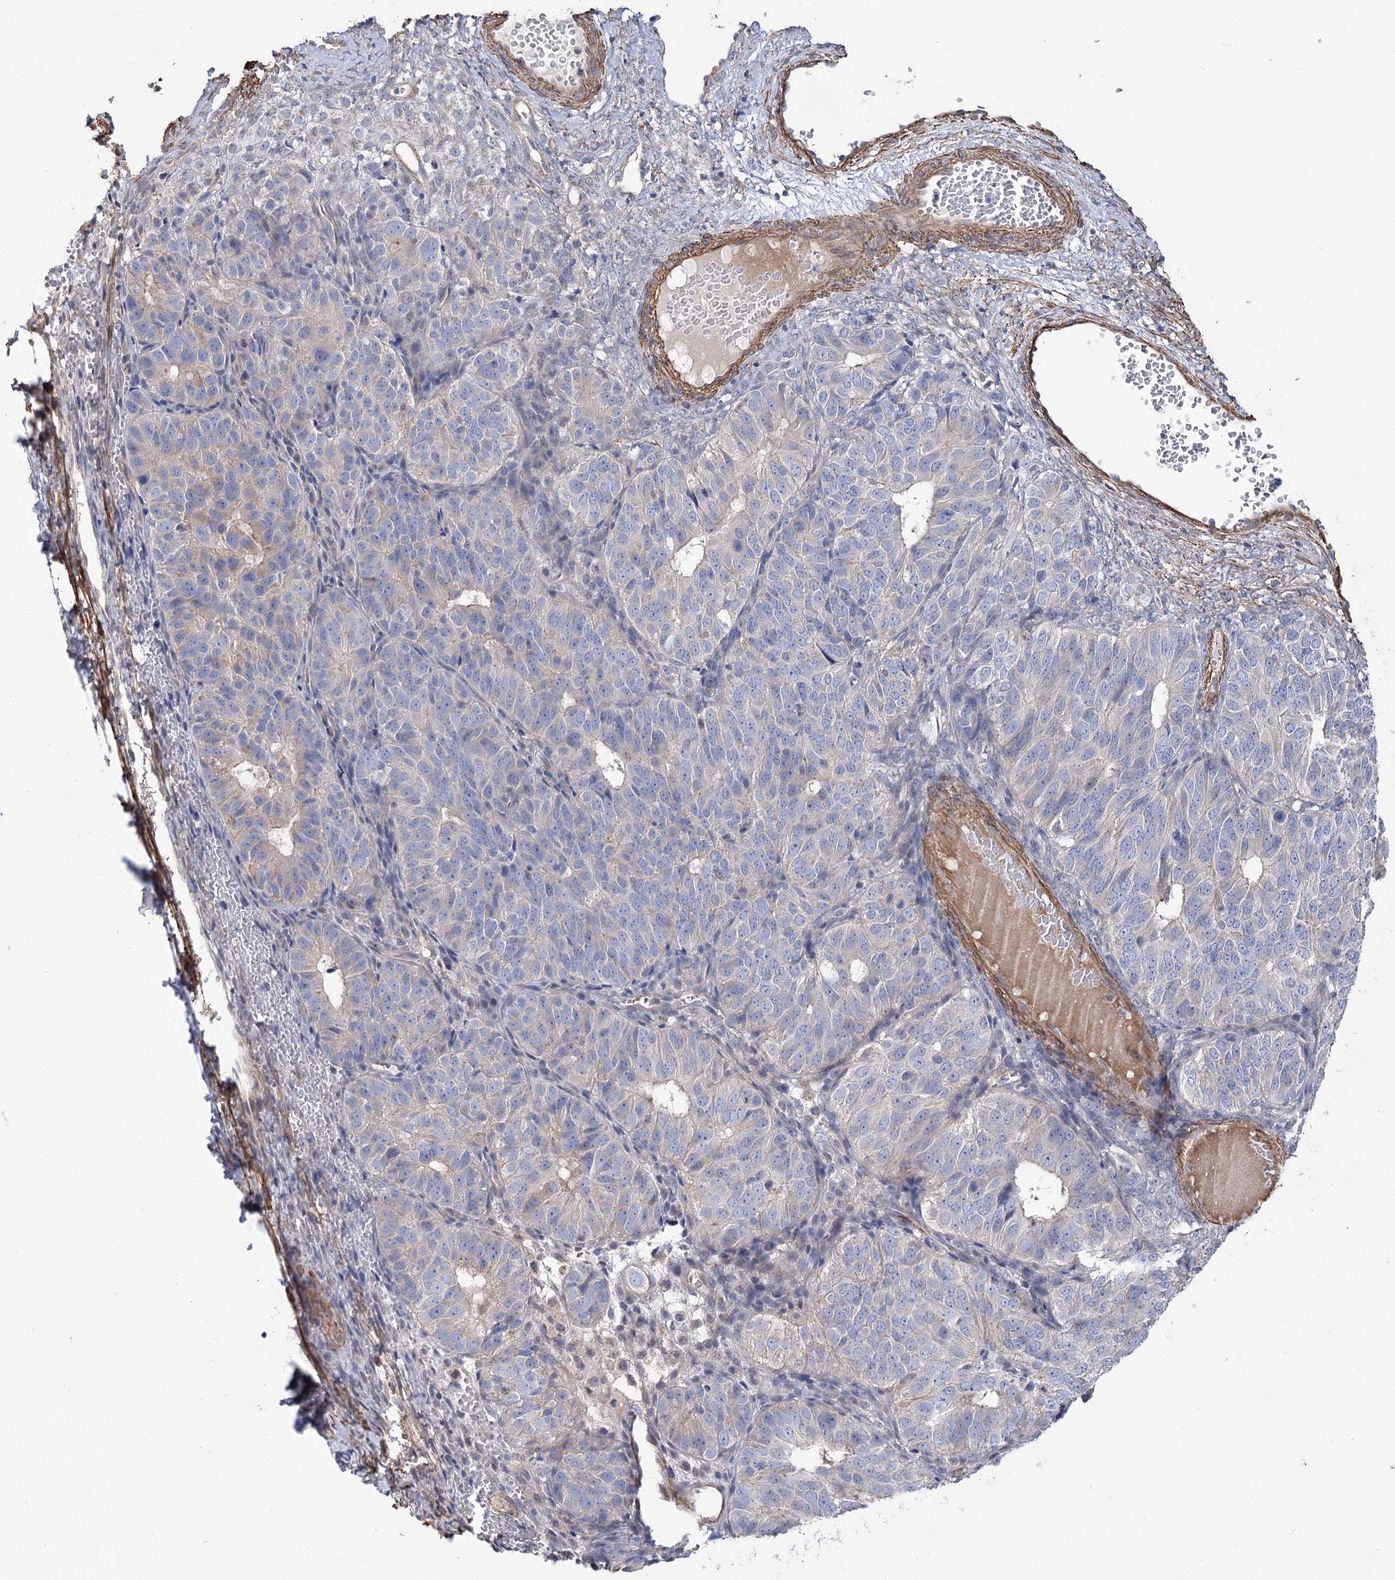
{"staining": {"intensity": "weak", "quantity": "<25%", "location": "cytoplasmic/membranous"}, "tissue": "ovarian cancer", "cell_type": "Tumor cells", "image_type": "cancer", "snomed": [{"axis": "morphology", "description": "Carcinoma, endometroid"}, {"axis": "topography", "description": "Ovary"}], "caption": "Tumor cells are negative for brown protein staining in ovarian cancer.", "gene": "WASHC3", "patient": {"sex": "female", "age": 51}}